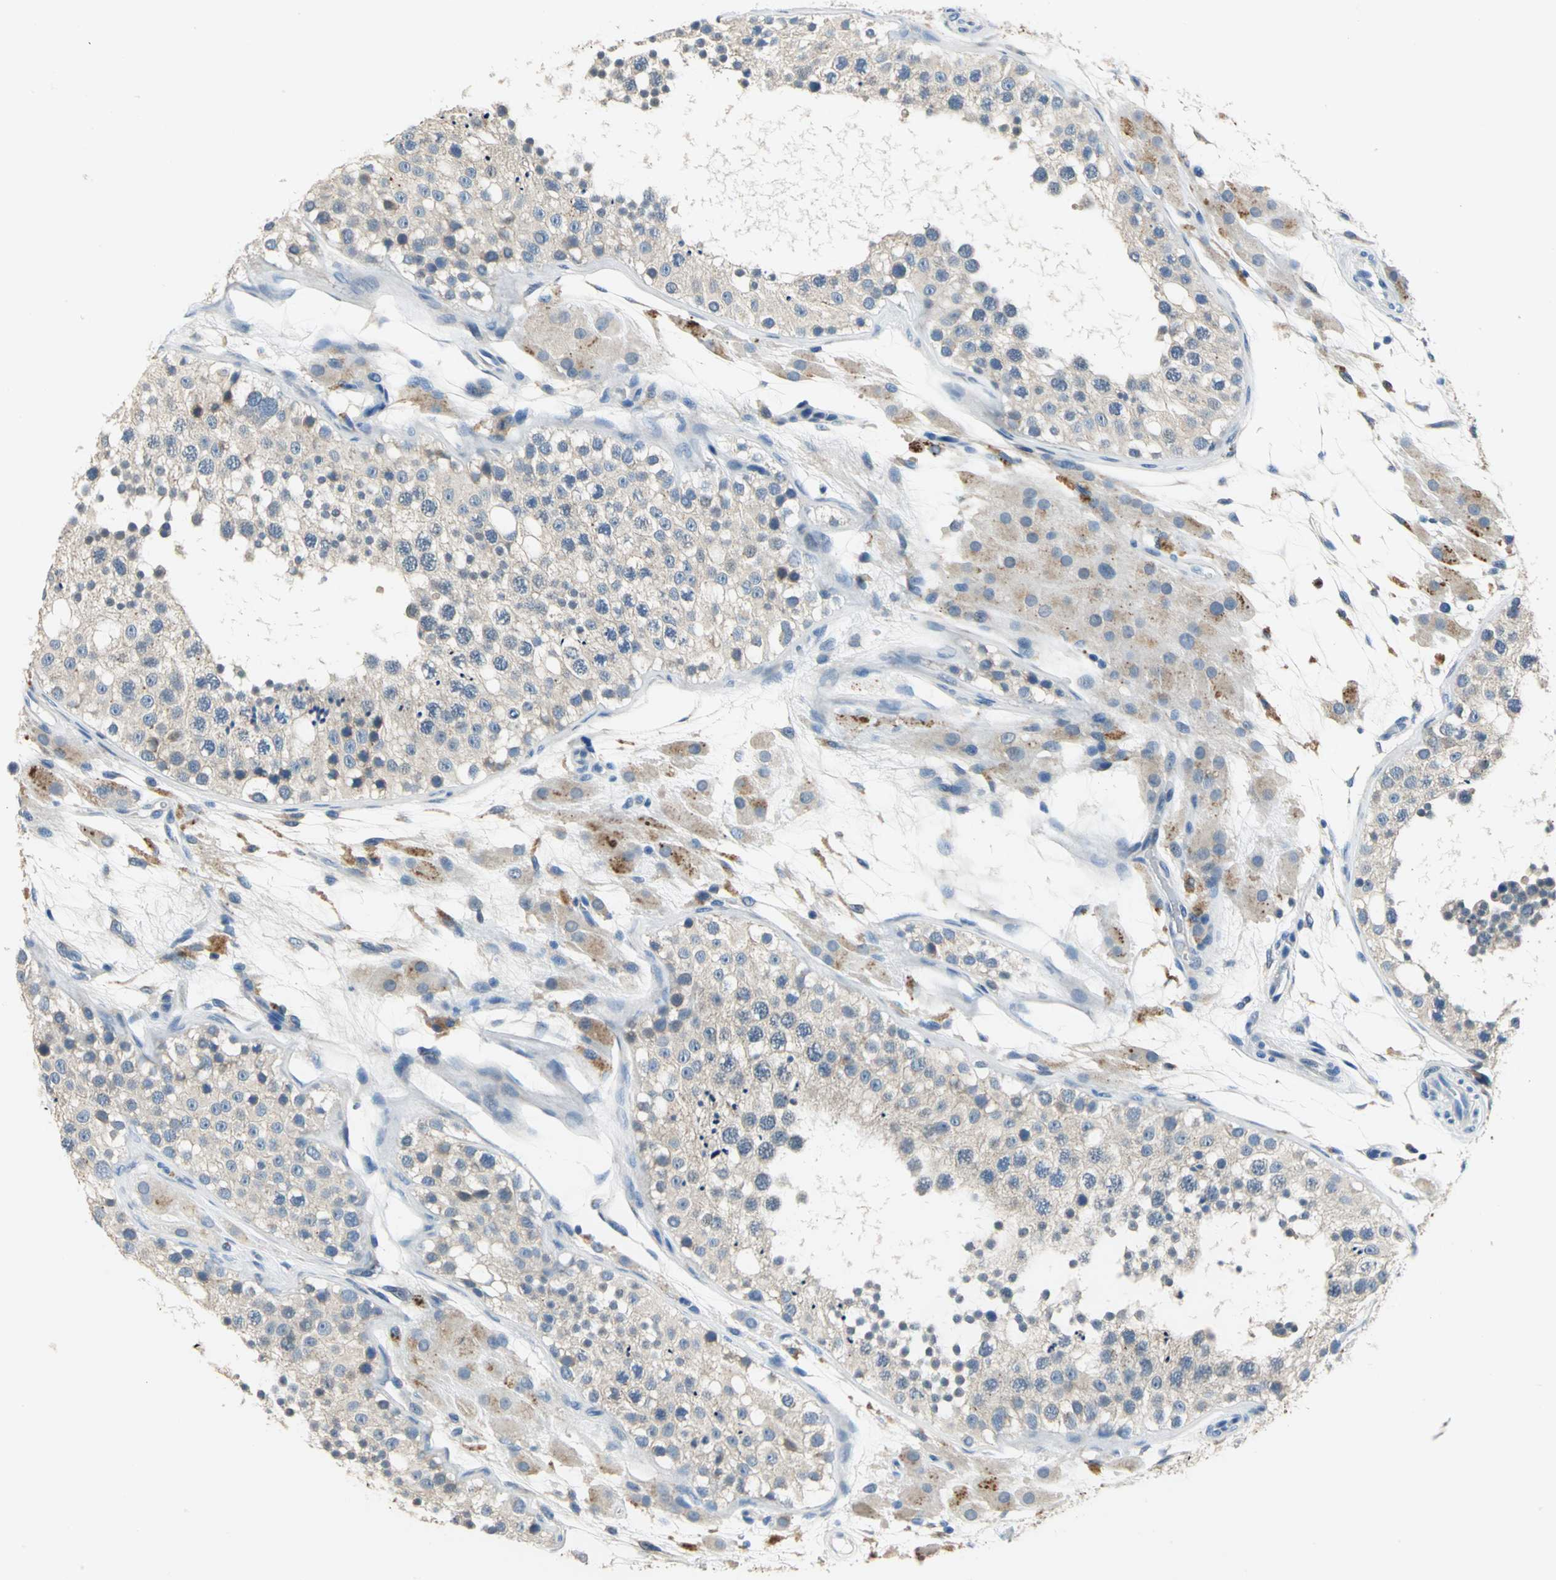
{"staining": {"intensity": "weak", "quantity": ">75%", "location": "cytoplasmic/membranous"}, "tissue": "testis", "cell_type": "Cells in seminiferous ducts", "image_type": "normal", "snomed": [{"axis": "morphology", "description": "Normal tissue, NOS"}, {"axis": "topography", "description": "Testis"}], "caption": "This is an image of IHC staining of normal testis, which shows weak positivity in the cytoplasmic/membranous of cells in seminiferous ducts.", "gene": "RASD2", "patient": {"sex": "male", "age": 26}}